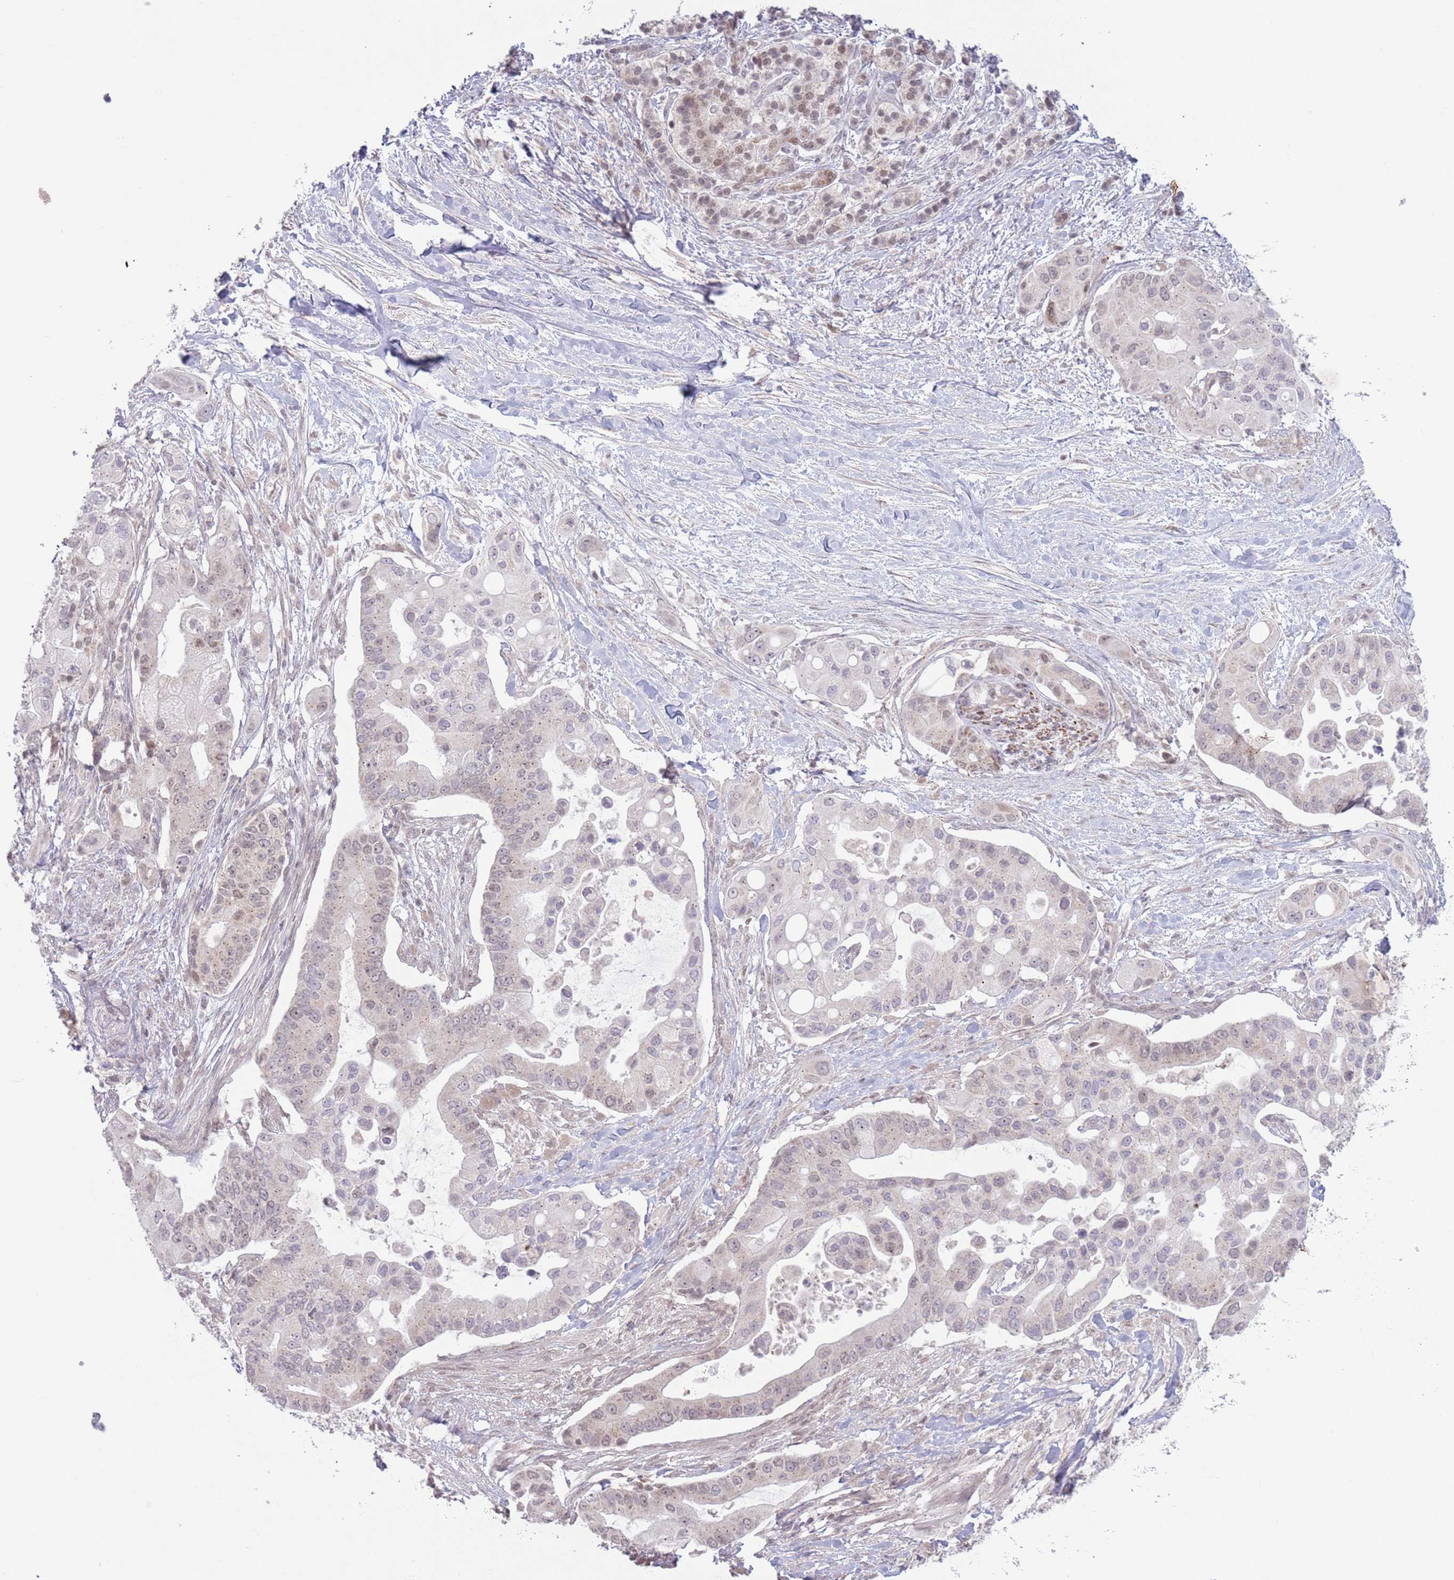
{"staining": {"intensity": "negative", "quantity": "none", "location": "none"}, "tissue": "pancreatic cancer", "cell_type": "Tumor cells", "image_type": "cancer", "snomed": [{"axis": "morphology", "description": "Adenocarcinoma, NOS"}, {"axis": "topography", "description": "Pancreas"}], "caption": "High power microscopy photomicrograph of an immunohistochemistry image of adenocarcinoma (pancreatic), revealing no significant positivity in tumor cells.", "gene": "MRPL34", "patient": {"sex": "male", "age": 57}}